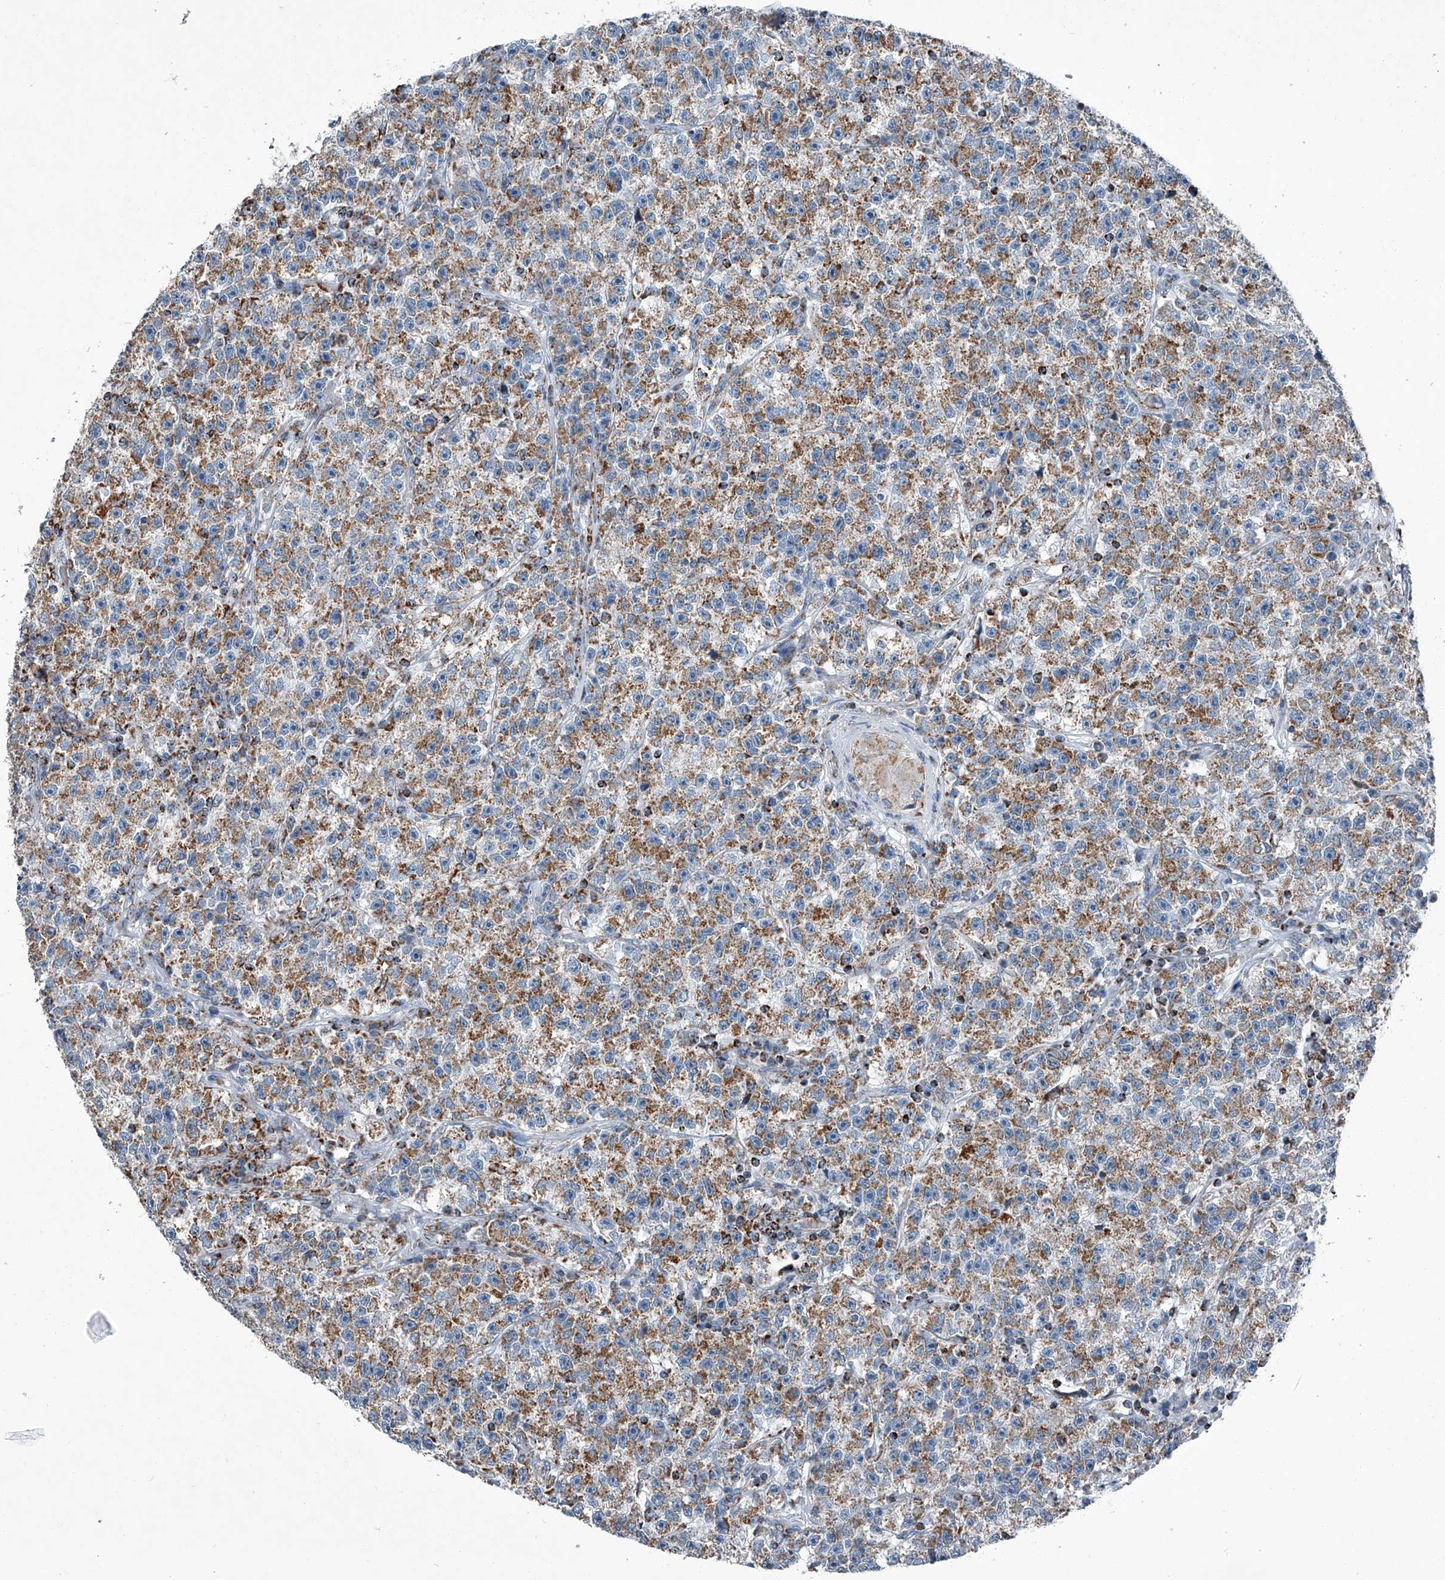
{"staining": {"intensity": "moderate", "quantity": ">75%", "location": "cytoplasmic/membranous"}, "tissue": "testis cancer", "cell_type": "Tumor cells", "image_type": "cancer", "snomed": [{"axis": "morphology", "description": "Seminoma, NOS"}, {"axis": "topography", "description": "Testis"}], "caption": "Immunohistochemical staining of testis cancer exhibits medium levels of moderate cytoplasmic/membranous protein expression in approximately >75% of tumor cells.", "gene": "CHRNA7", "patient": {"sex": "male", "age": 22}}